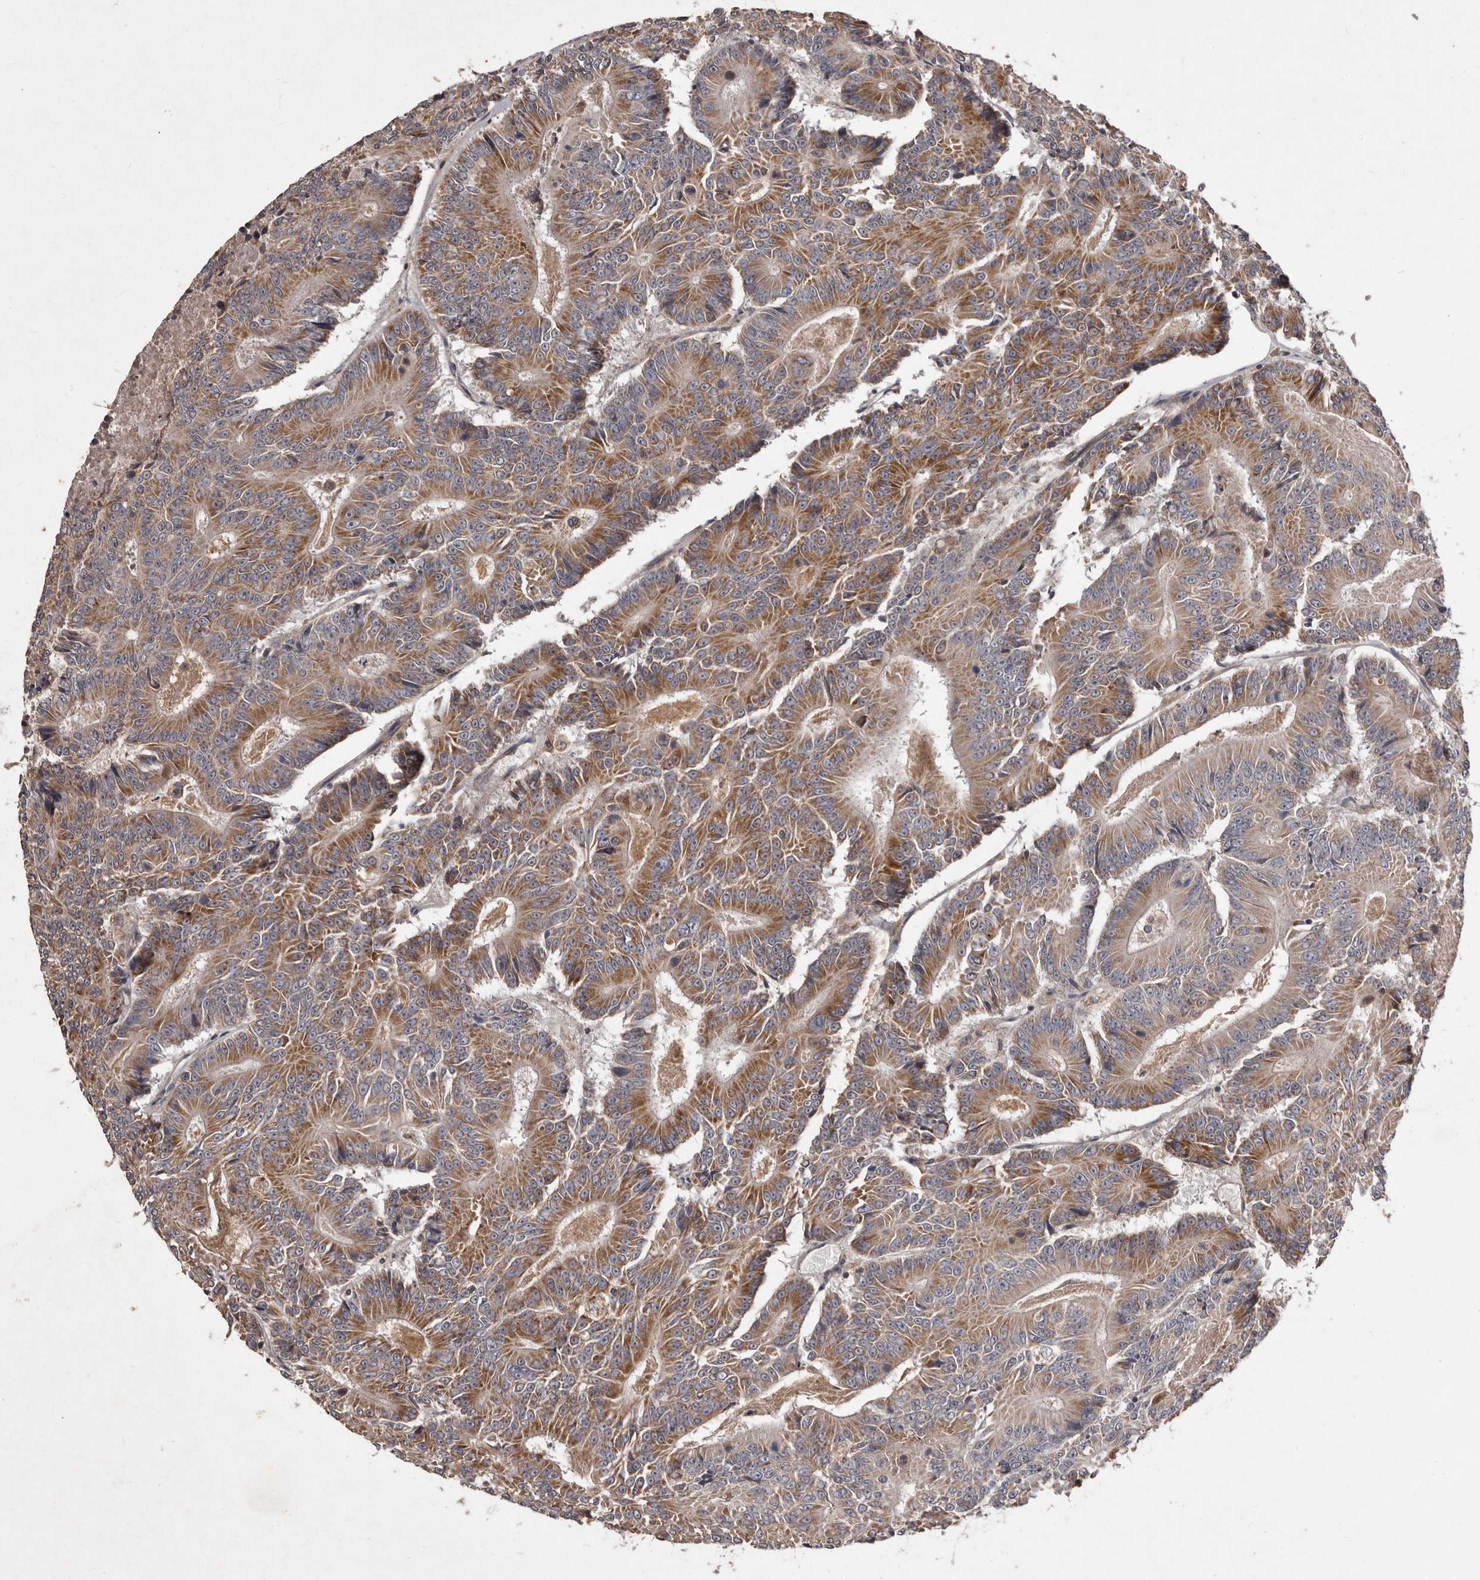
{"staining": {"intensity": "moderate", "quantity": ">75%", "location": "cytoplasmic/membranous"}, "tissue": "colorectal cancer", "cell_type": "Tumor cells", "image_type": "cancer", "snomed": [{"axis": "morphology", "description": "Adenocarcinoma, NOS"}, {"axis": "topography", "description": "Colon"}], "caption": "Moderate cytoplasmic/membranous protein staining is appreciated in approximately >75% of tumor cells in colorectal cancer (adenocarcinoma).", "gene": "FLAD1", "patient": {"sex": "male", "age": 83}}